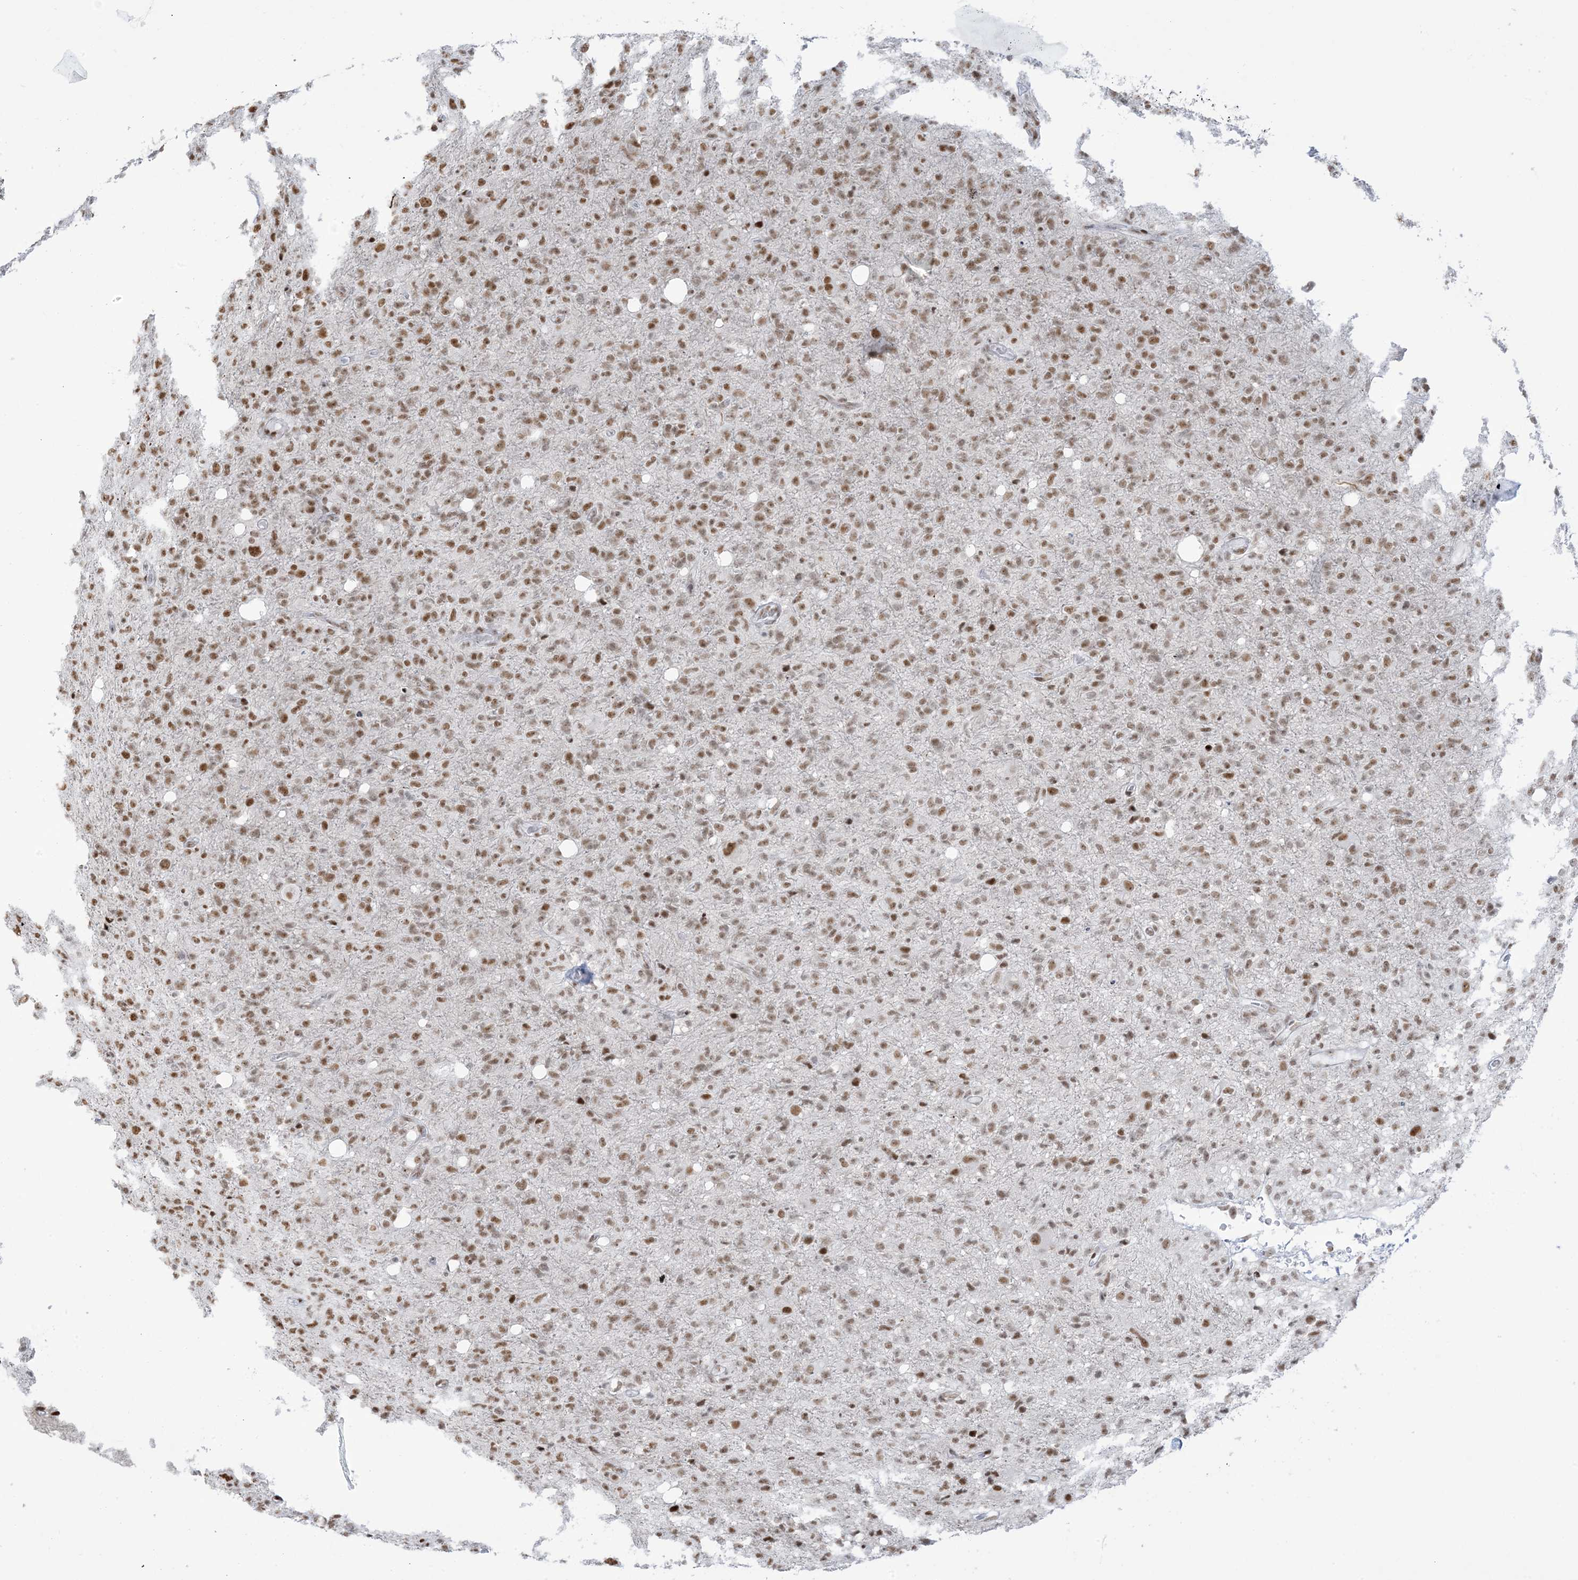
{"staining": {"intensity": "moderate", "quantity": ">75%", "location": "nuclear"}, "tissue": "glioma", "cell_type": "Tumor cells", "image_type": "cancer", "snomed": [{"axis": "morphology", "description": "Glioma, malignant, High grade"}, {"axis": "topography", "description": "Brain"}], "caption": "DAB immunohistochemical staining of human malignant glioma (high-grade) displays moderate nuclear protein positivity in about >75% of tumor cells.", "gene": "STAG1", "patient": {"sex": "female", "age": 57}}